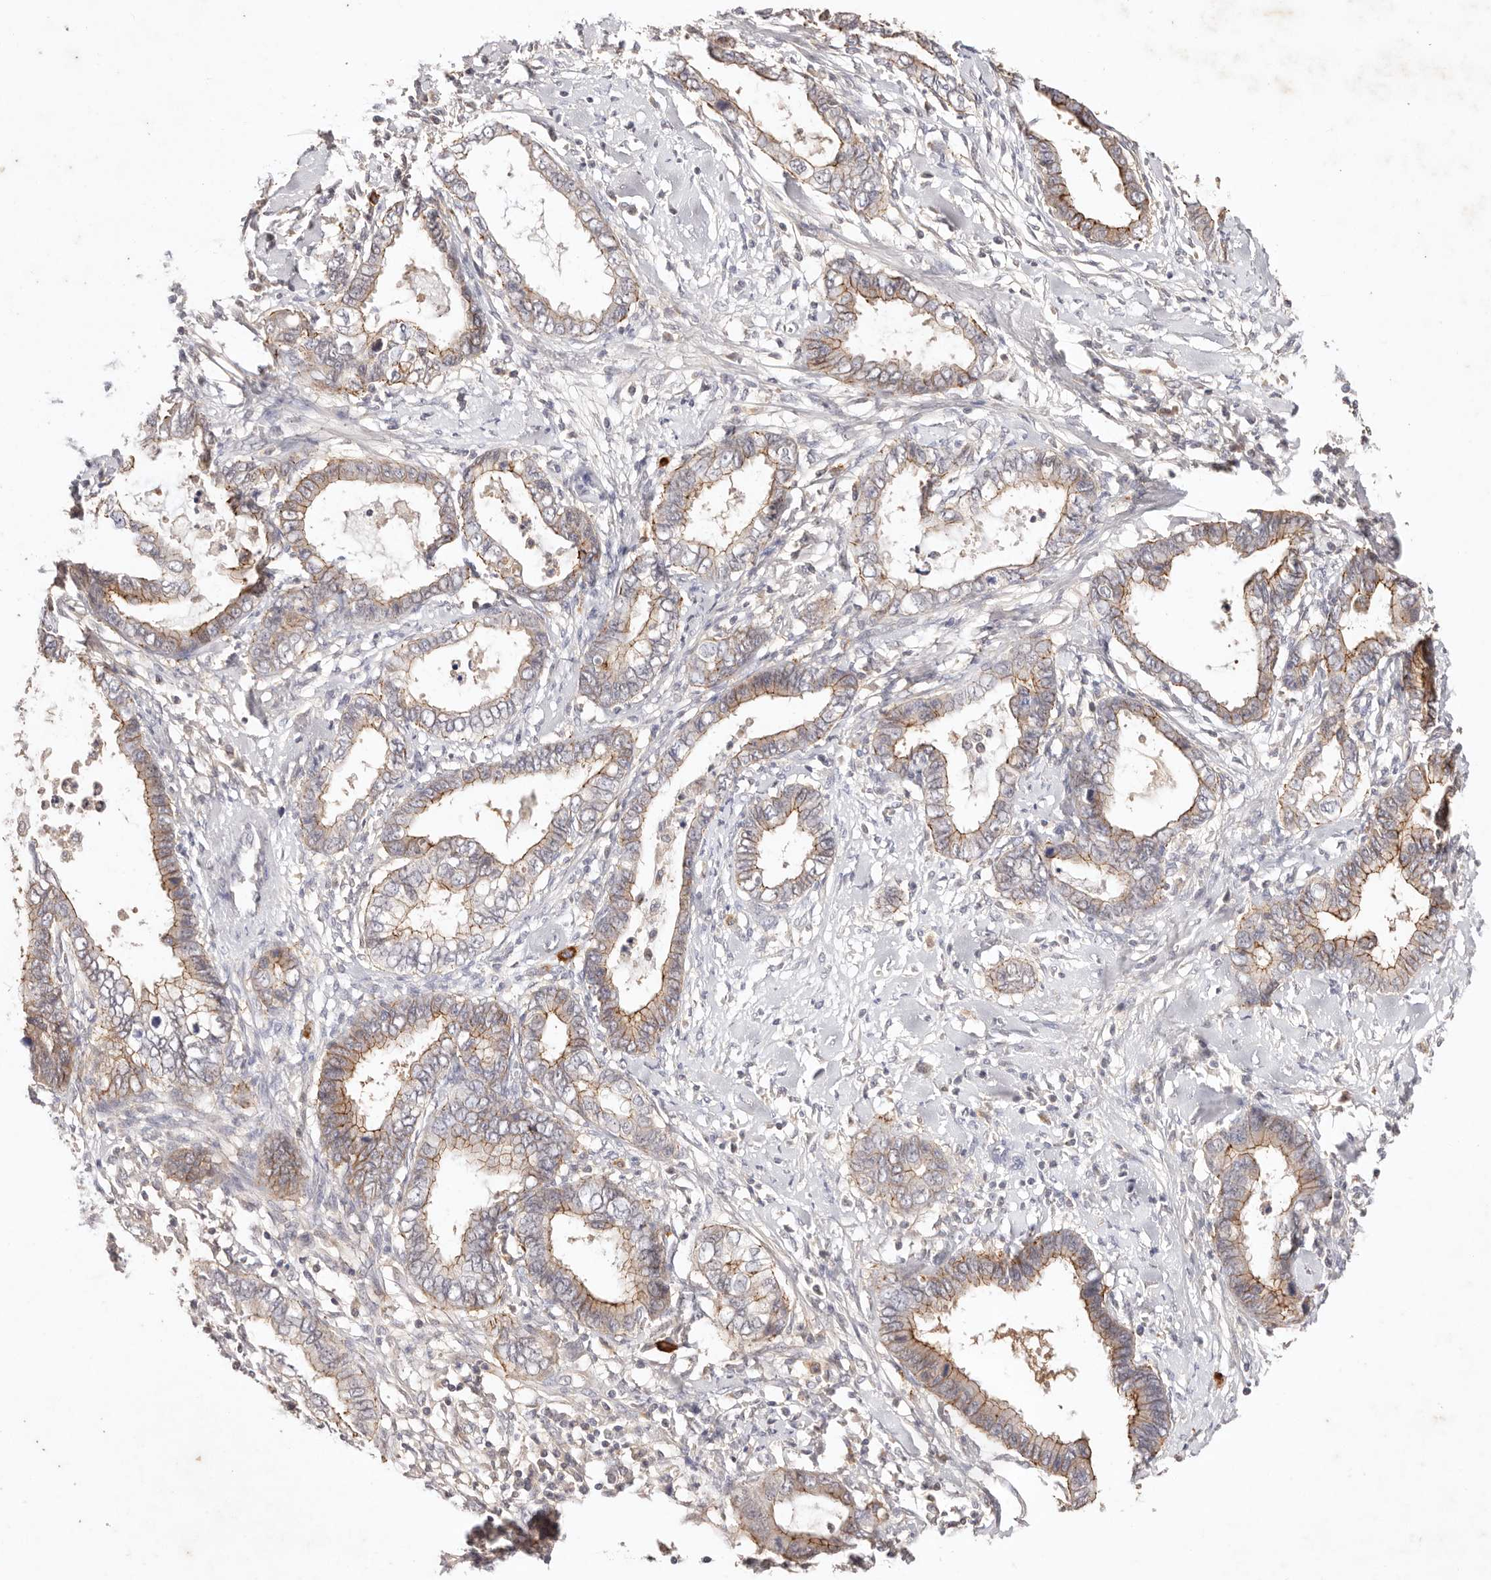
{"staining": {"intensity": "moderate", "quantity": "25%-75%", "location": "cytoplasmic/membranous"}, "tissue": "cervical cancer", "cell_type": "Tumor cells", "image_type": "cancer", "snomed": [{"axis": "morphology", "description": "Adenocarcinoma, NOS"}, {"axis": "topography", "description": "Cervix"}], "caption": "Immunohistochemistry of human adenocarcinoma (cervical) shows medium levels of moderate cytoplasmic/membranous expression in approximately 25%-75% of tumor cells.", "gene": "CXADR", "patient": {"sex": "female", "age": 44}}